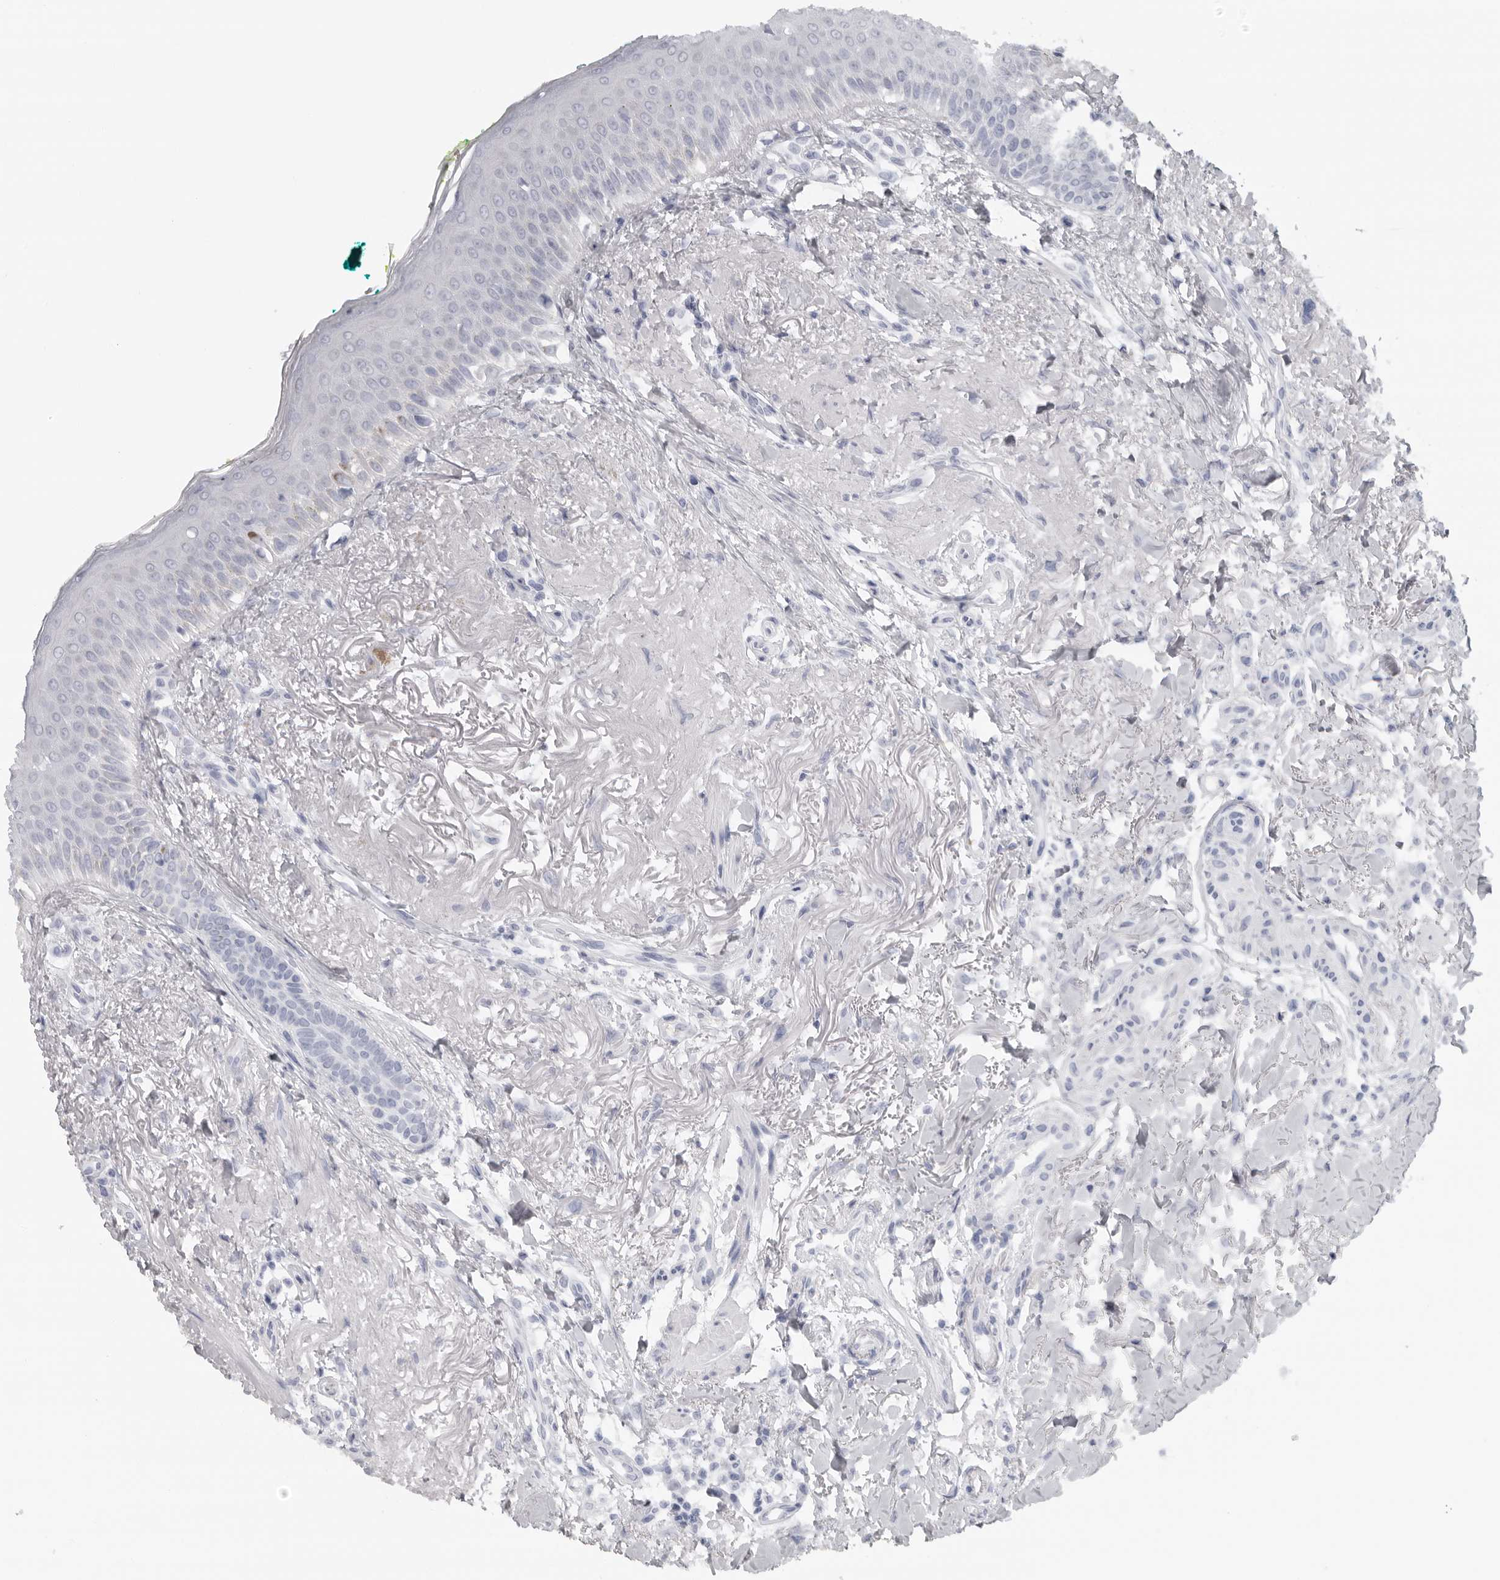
{"staining": {"intensity": "negative", "quantity": "none", "location": "none"}, "tissue": "oral mucosa", "cell_type": "Squamous epithelial cells", "image_type": "normal", "snomed": [{"axis": "morphology", "description": "Normal tissue, NOS"}, {"axis": "topography", "description": "Oral tissue"}], "caption": "This is an immunohistochemistry photomicrograph of benign oral mucosa. There is no positivity in squamous epithelial cells.", "gene": "EPB41", "patient": {"sex": "female", "age": 70}}